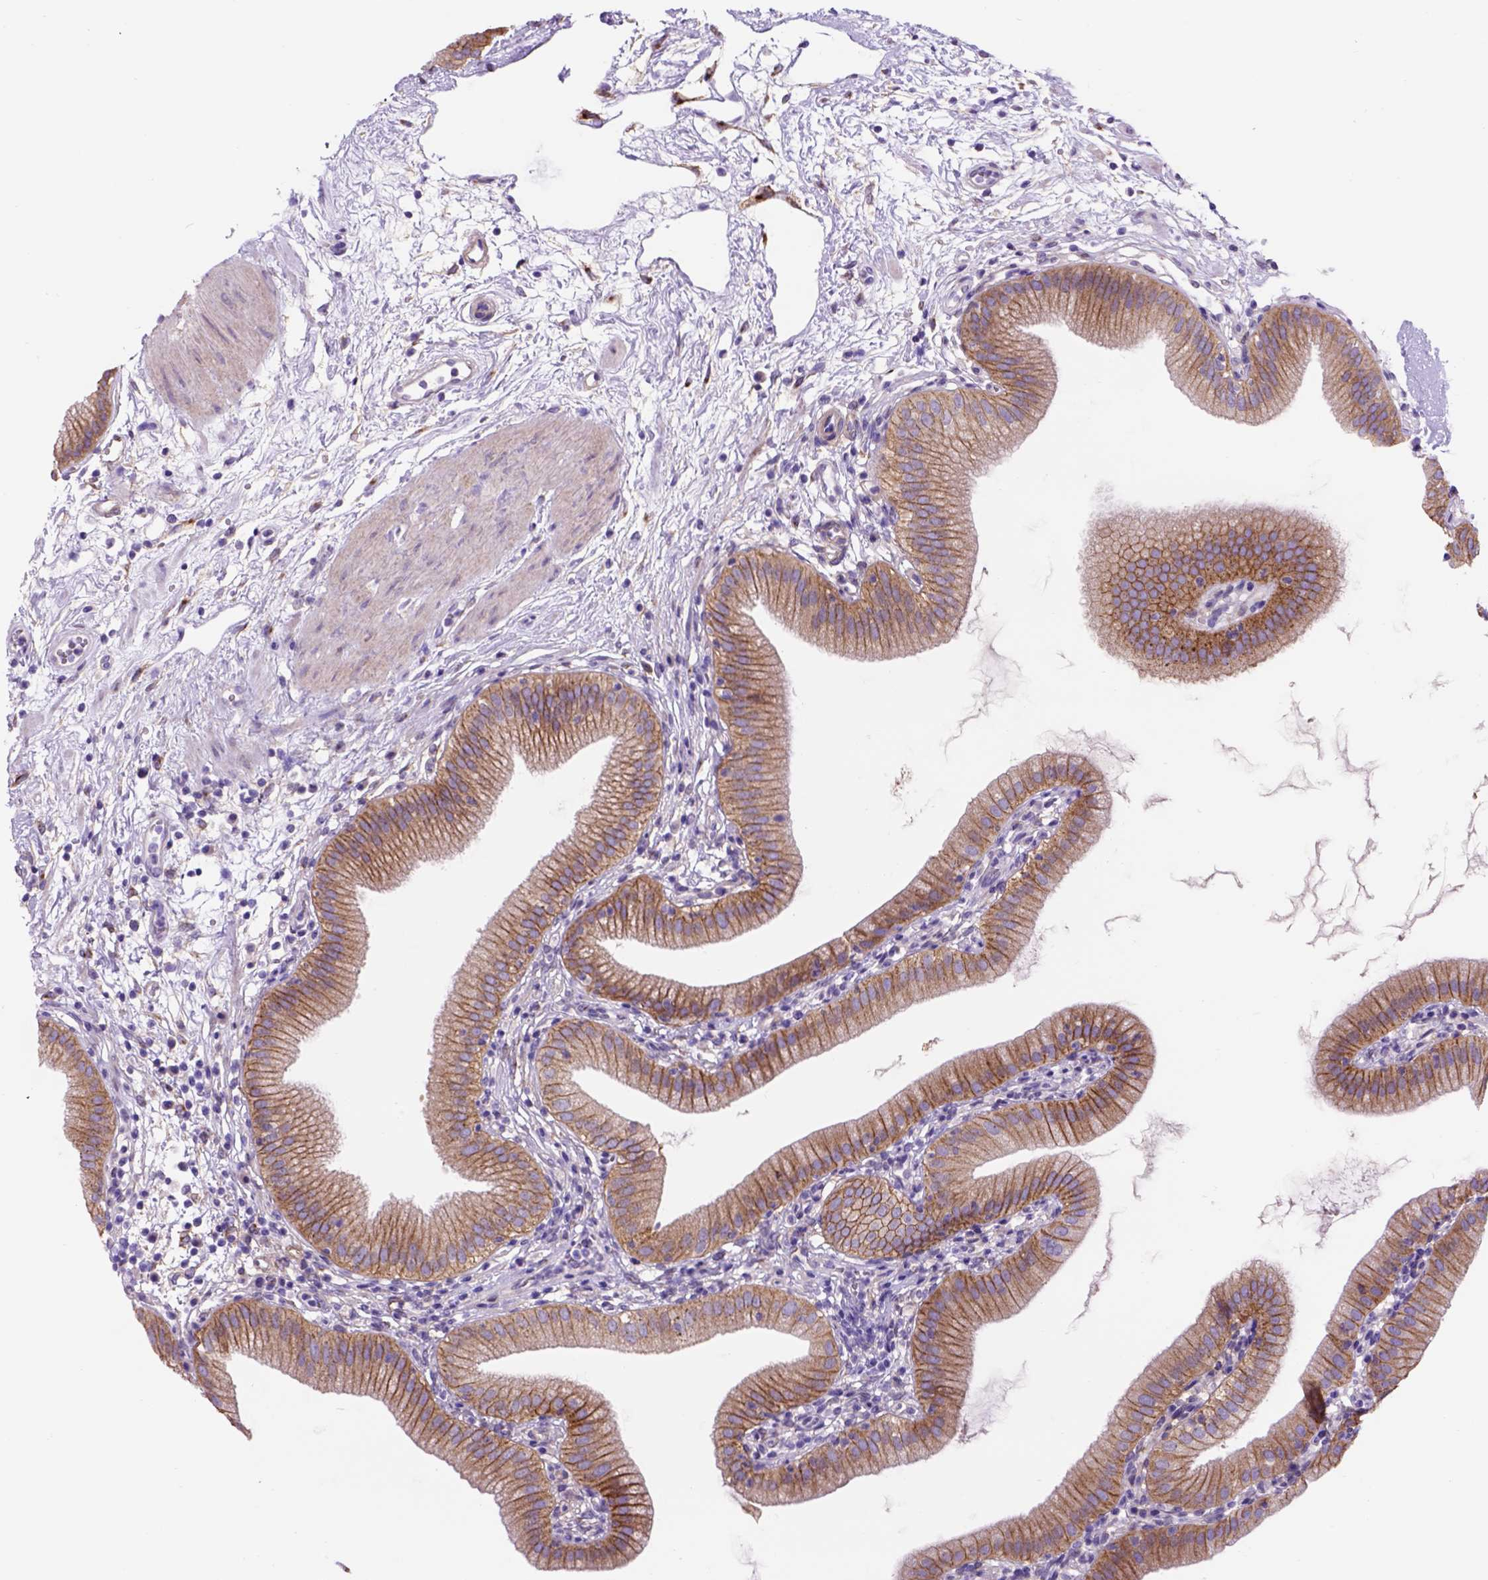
{"staining": {"intensity": "weak", "quantity": ">75%", "location": "cytoplasmic/membranous"}, "tissue": "gallbladder", "cell_type": "Glandular cells", "image_type": "normal", "snomed": [{"axis": "morphology", "description": "Normal tissue, NOS"}, {"axis": "topography", "description": "Gallbladder"}], "caption": "Protein staining of normal gallbladder exhibits weak cytoplasmic/membranous expression in approximately >75% of glandular cells. Immunohistochemistry stains the protein in brown and the nuclei are stained blue.", "gene": "EGFR", "patient": {"sex": "female", "age": 65}}